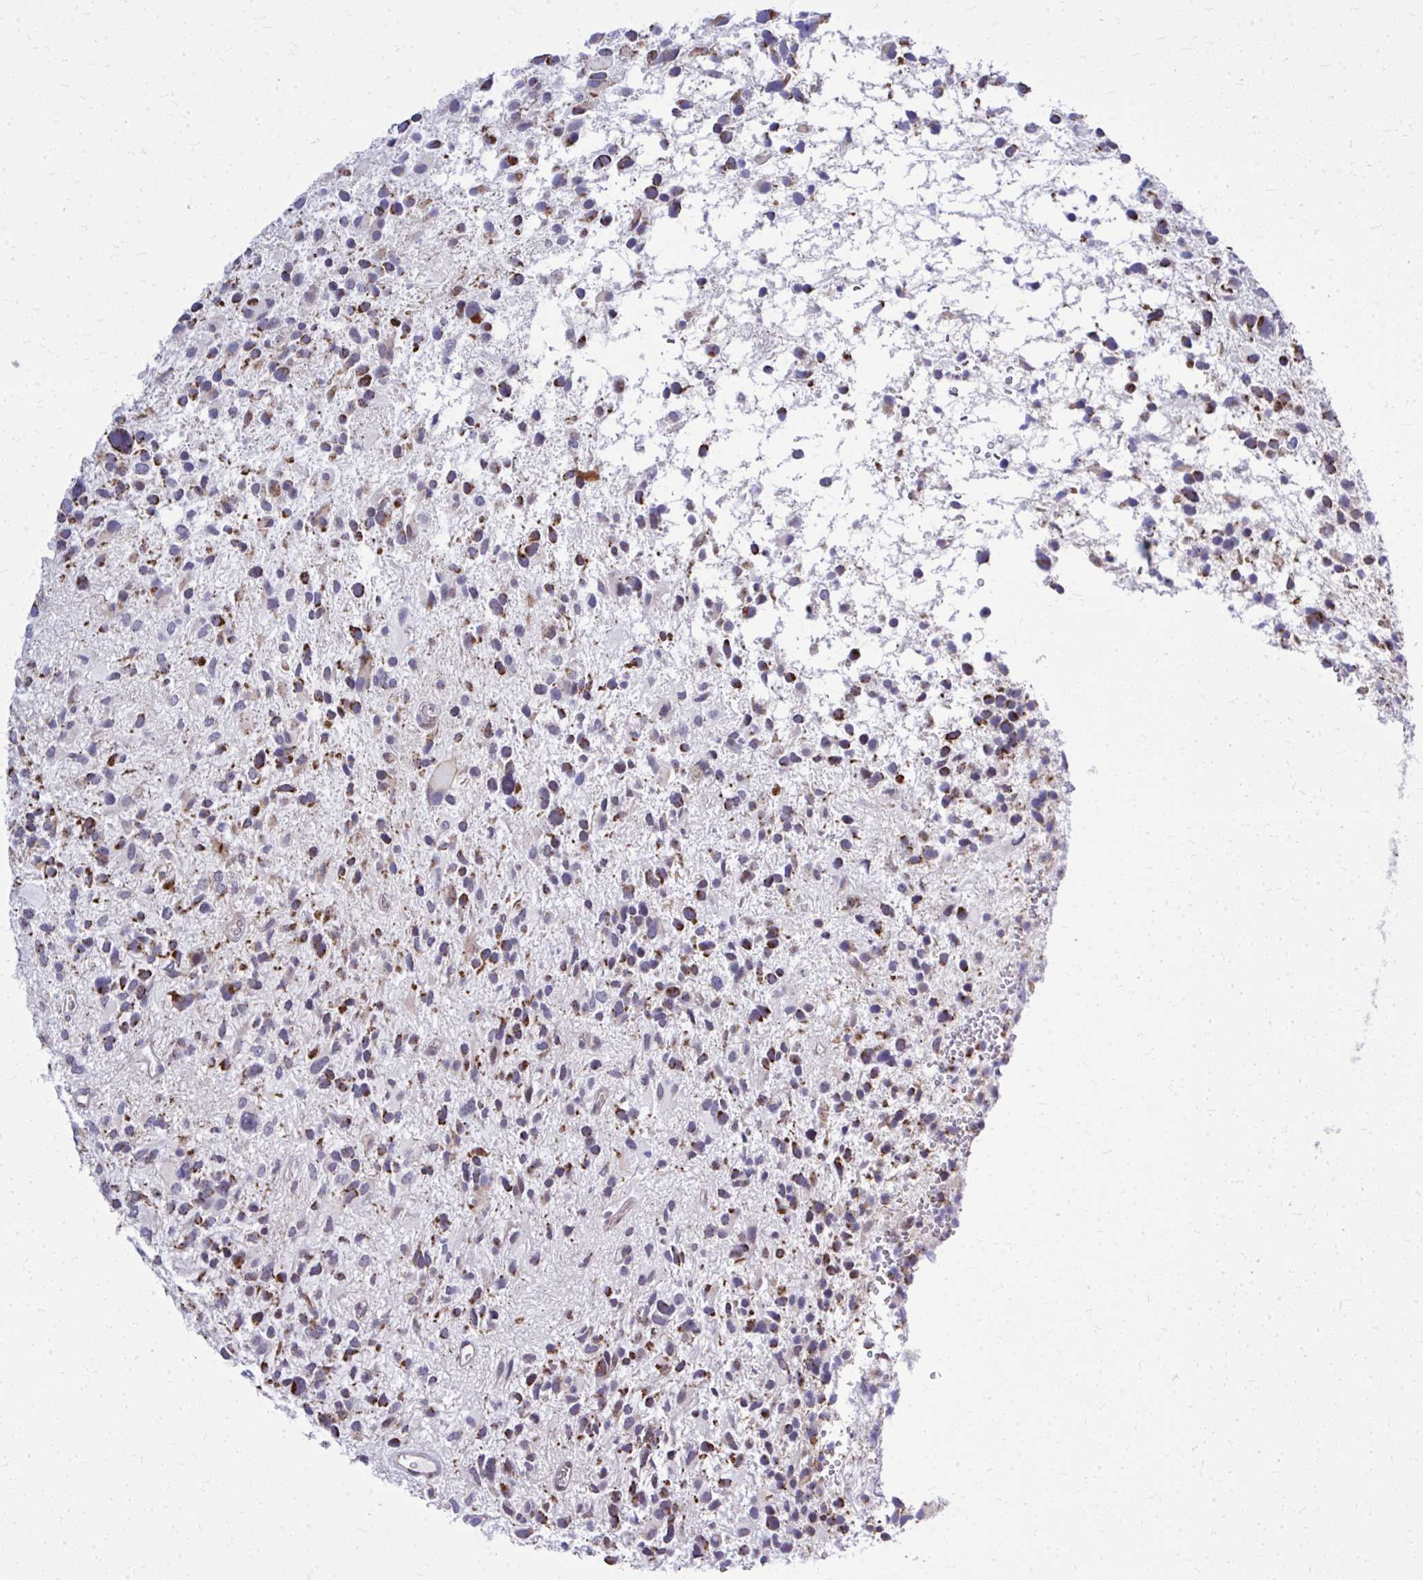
{"staining": {"intensity": "moderate", "quantity": ">75%", "location": "cytoplasmic/membranous"}, "tissue": "glioma", "cell_type": "Tumor cells", "image_type": "cancer", "snomed": [{"axis": "morphology", "description": "Glioma, malignant, High grade"}, {"axis": "topography", "description": "Brain"}], "caption": "IHC micrograph of malignant high-grade glioma stained for a protein (brown), which demonstrates medium levels of moderate cytoplasmic/membranous expression in about >75% of tumor cells.", "gene": "ZNF362", "patient": {"sex": "female", "age": 11}}